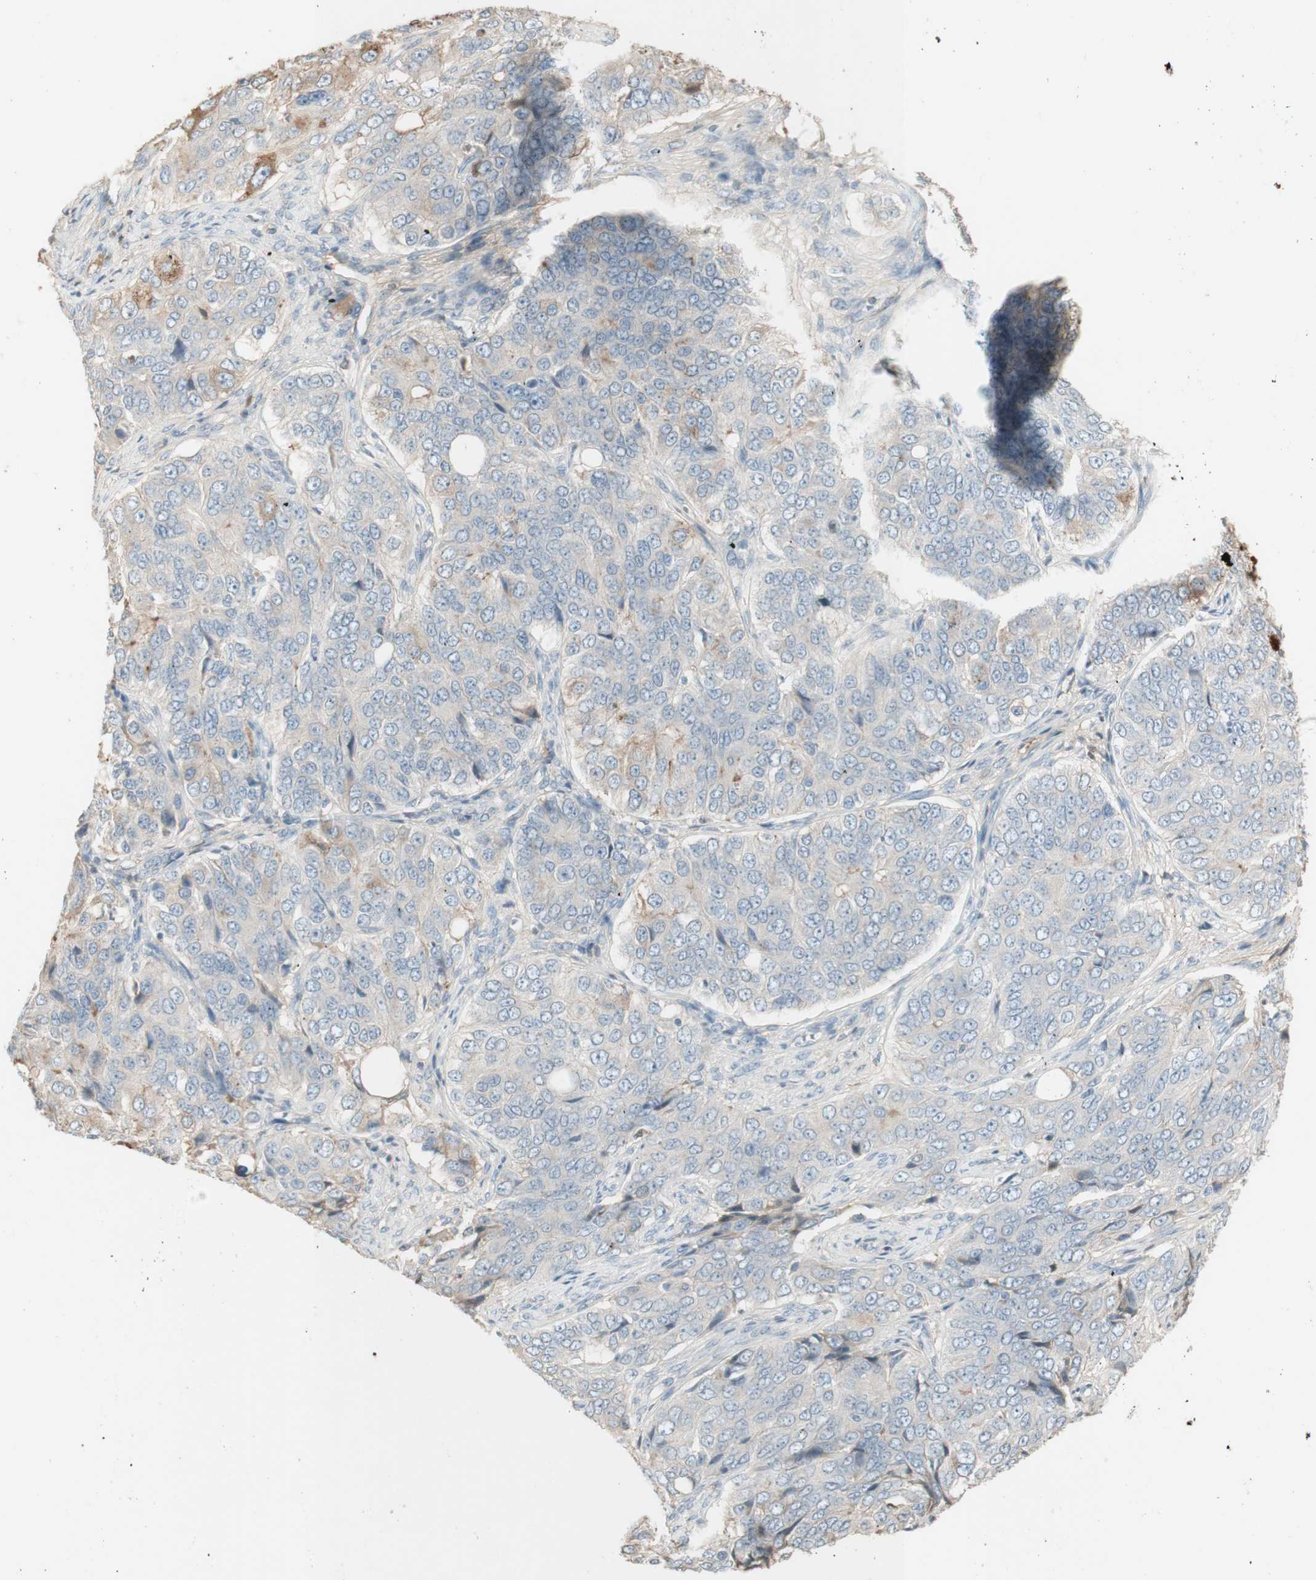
{"staining": {"intensity": "negative", "quantity": "none", "location": "none"}, "tissue": "ovarian cancer", "cell_type": "Tumor cells", "image_type": "cancer", "snomed": [{"axis": "morphology", "description": "Carcinoma, endometroid"}, {"axis": "topography", "description": "Ovary"}], "caption": "Human endometroid carcinoma (ovarian) stained for a protein using immunohistochemistry (IHC) displays no staining in tumor cells.", "gene": "IFNG", "patient": {"sex": "female", "age": 51}}